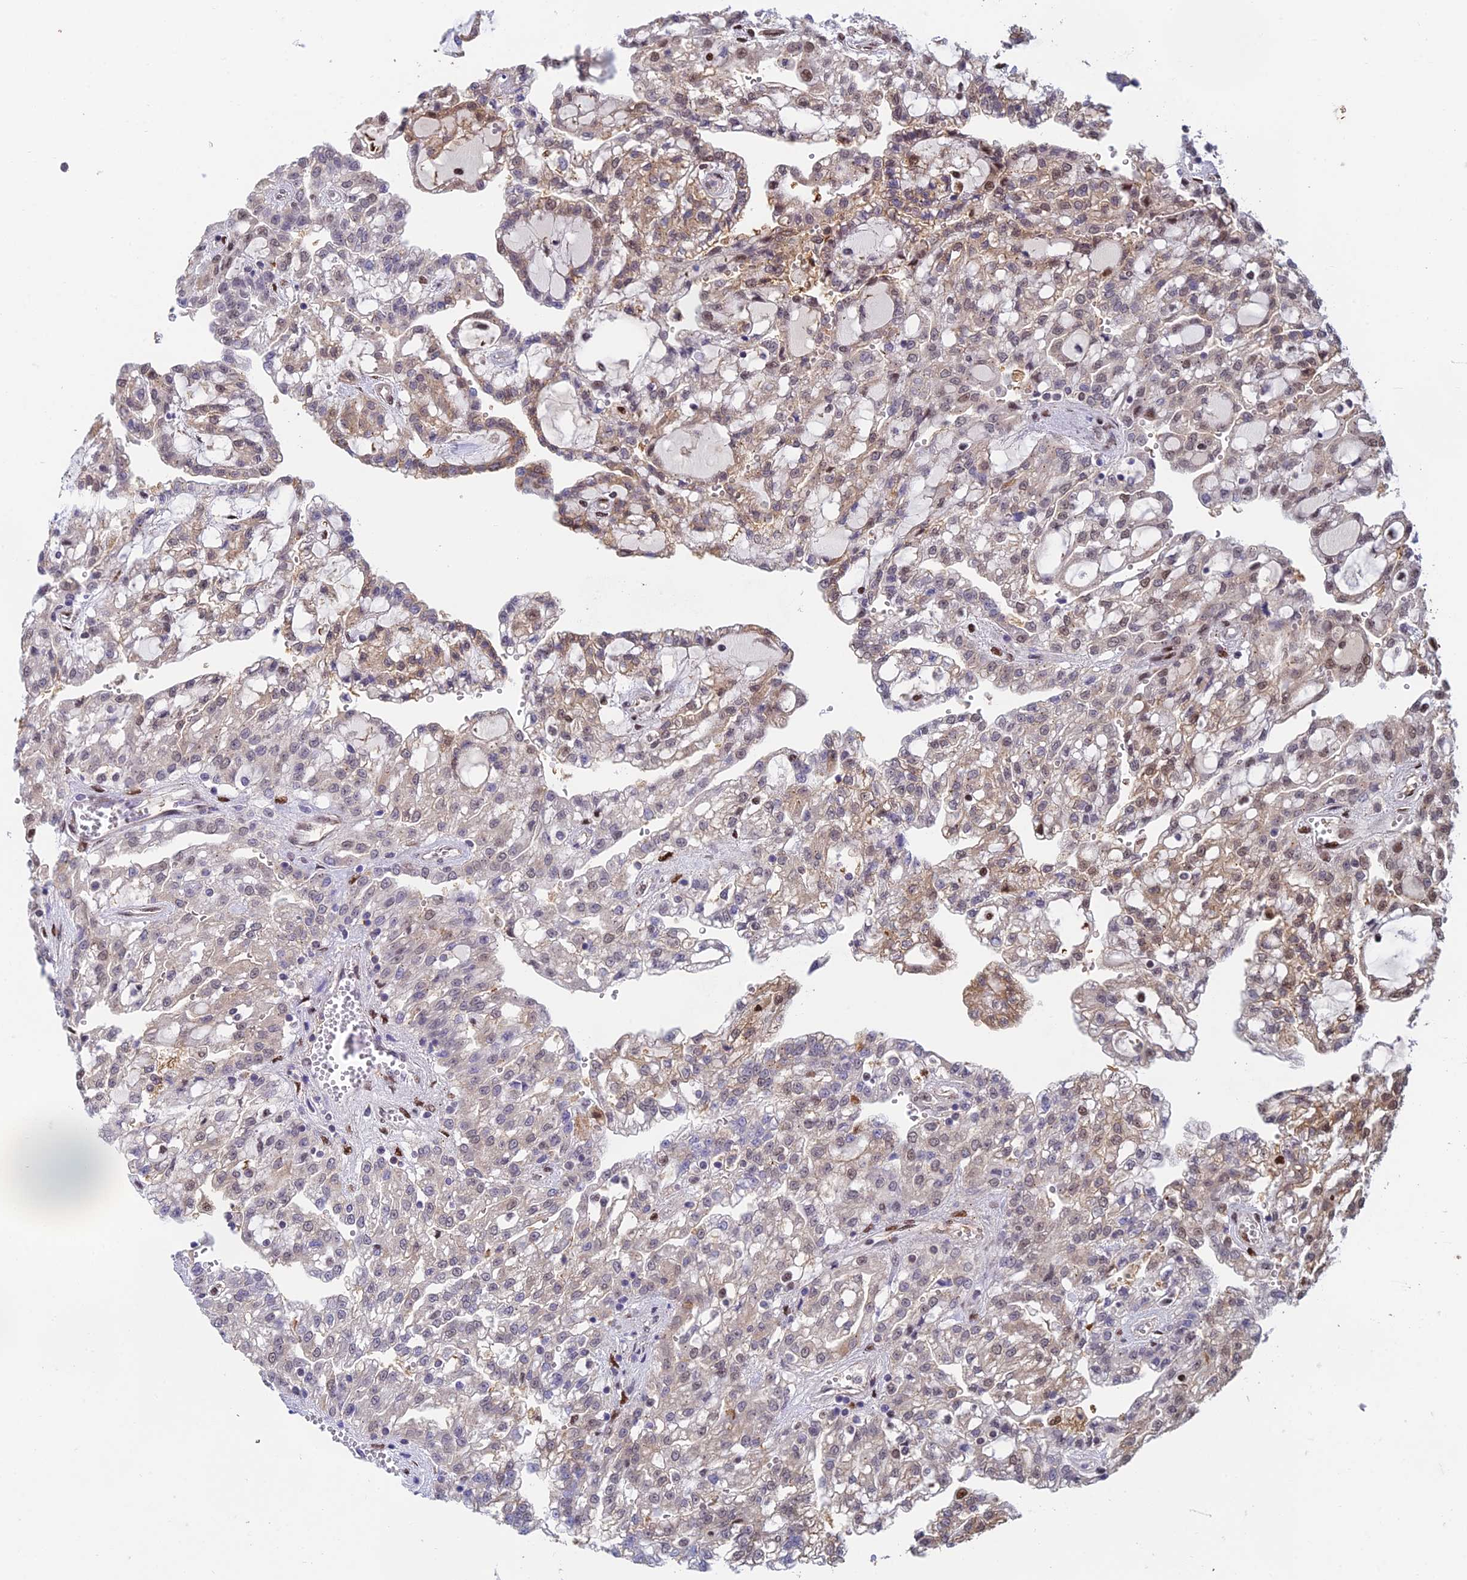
{"staining": {"intensity": "weak", "quantity": "25%-75%", "location": "cytoplasmic/membranous,nuclear"}, "tissue": "renal cancer", "cell_type": "Tumor cells", "image_type": "cancer", "snomed": [{"axis": "morphology", "description": "Adenocarcinoma, NOS"}, {"axis": "topography", "description": "Kidney"}], "caption": "This is a histology image of IHC staining of renal adenocarcinoma, which shows weak expression in the cytoplasmic/membranous and nuclear of tumor cells.", "gene": "MRPL17", "patient": {"sex": "male", "age": 63}}